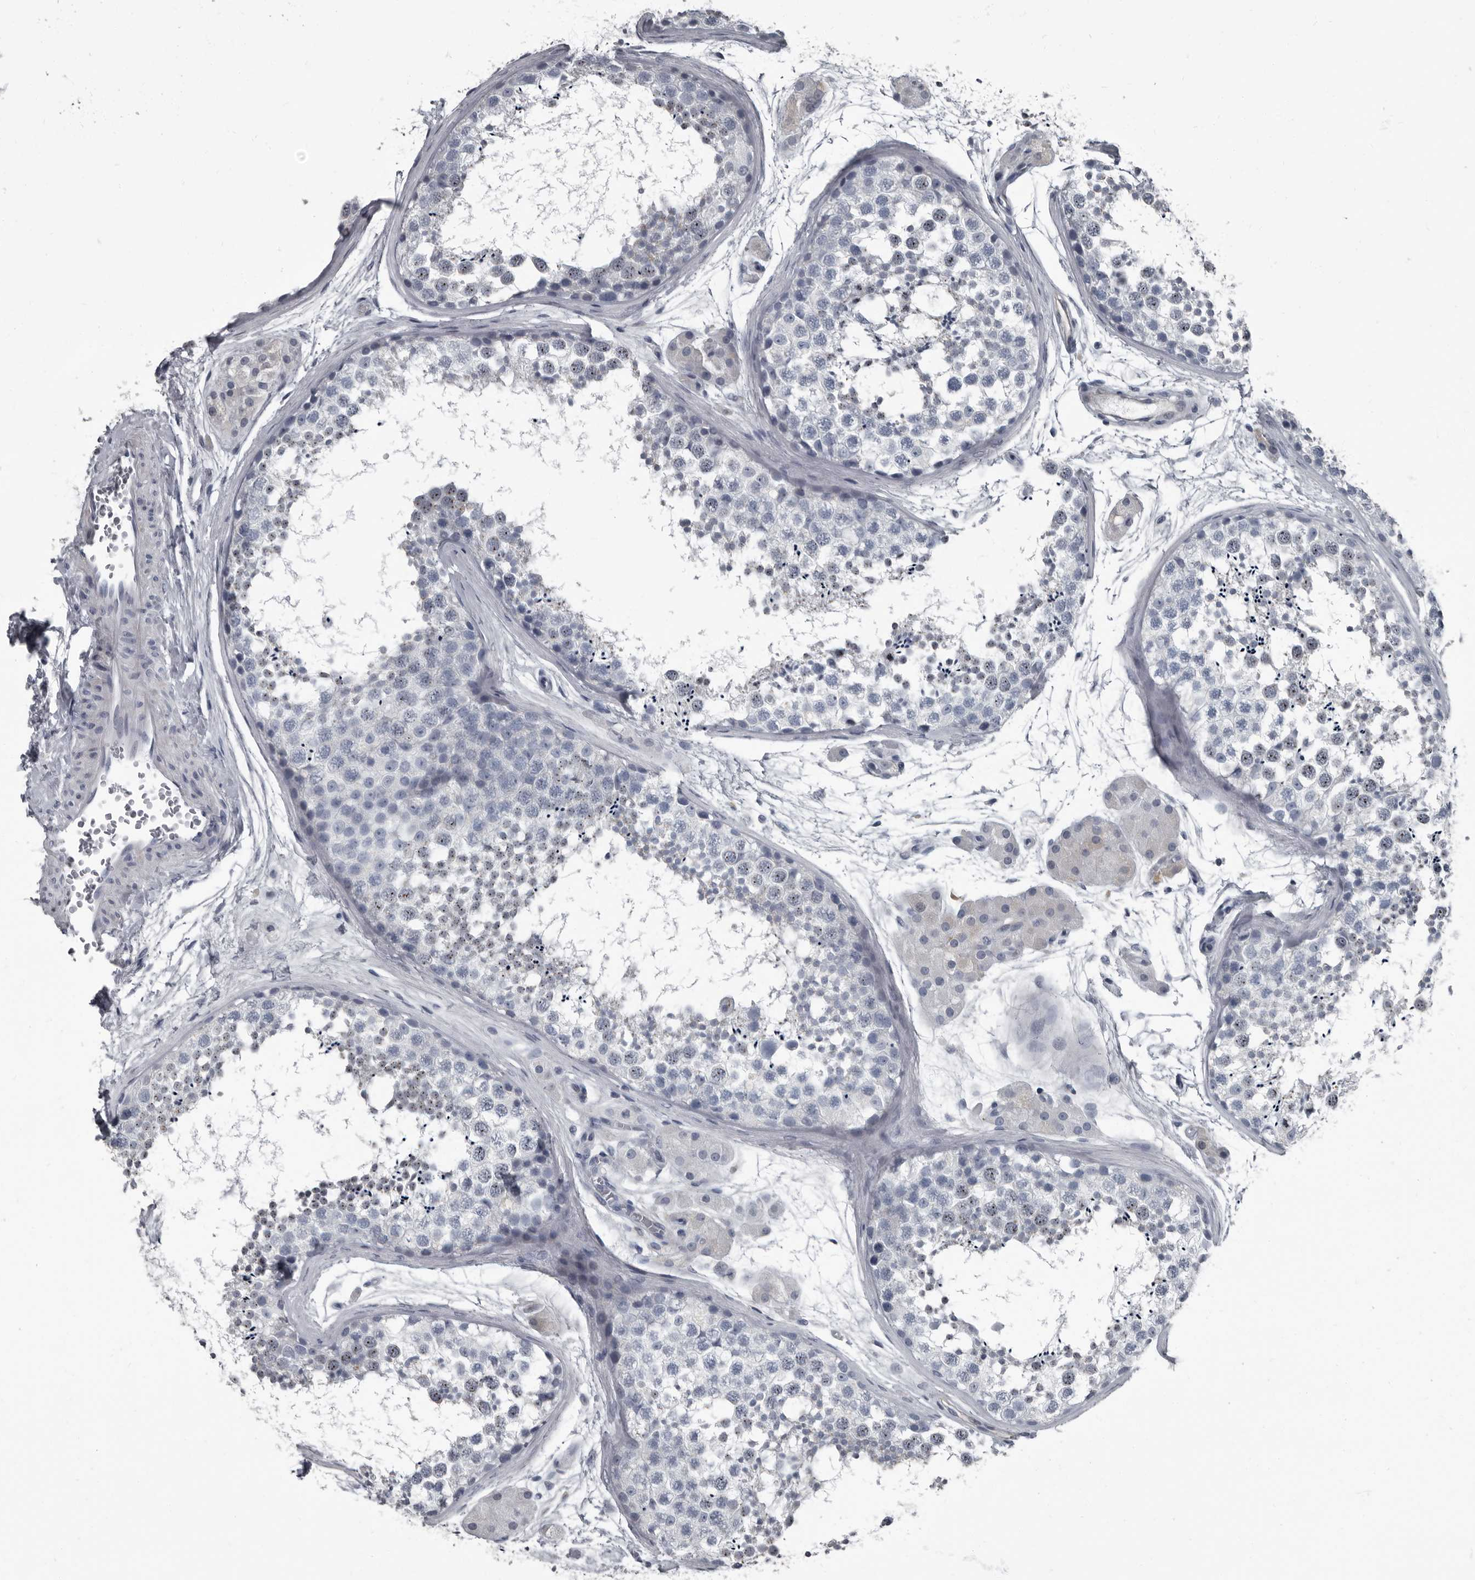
{"staining": {"intensity": "negative", "quantity": "none", "location": "none"}, "tissue": "testis", "cell_type": "Cells in seminiferous ducts", "image_type": "normal", "snomed": [{"axis": "morphology", "description": "Normal tissue, NOS"}, {"axis": "topography", "description": "Testis"}], "caption": "This image is of benign testis stained with IHC to label a protein in brown with the nuclei are counter-stained blue. There is no staining in cells in seminiferous ducts. (Stains: DAB immunohistochemistry (IHC) with hematoxylin counter stain, Microscopy: brightfield microscopy at high magnification).", "gene": "TPD52L1", "patient": {"sex": "male", "age": 56}}